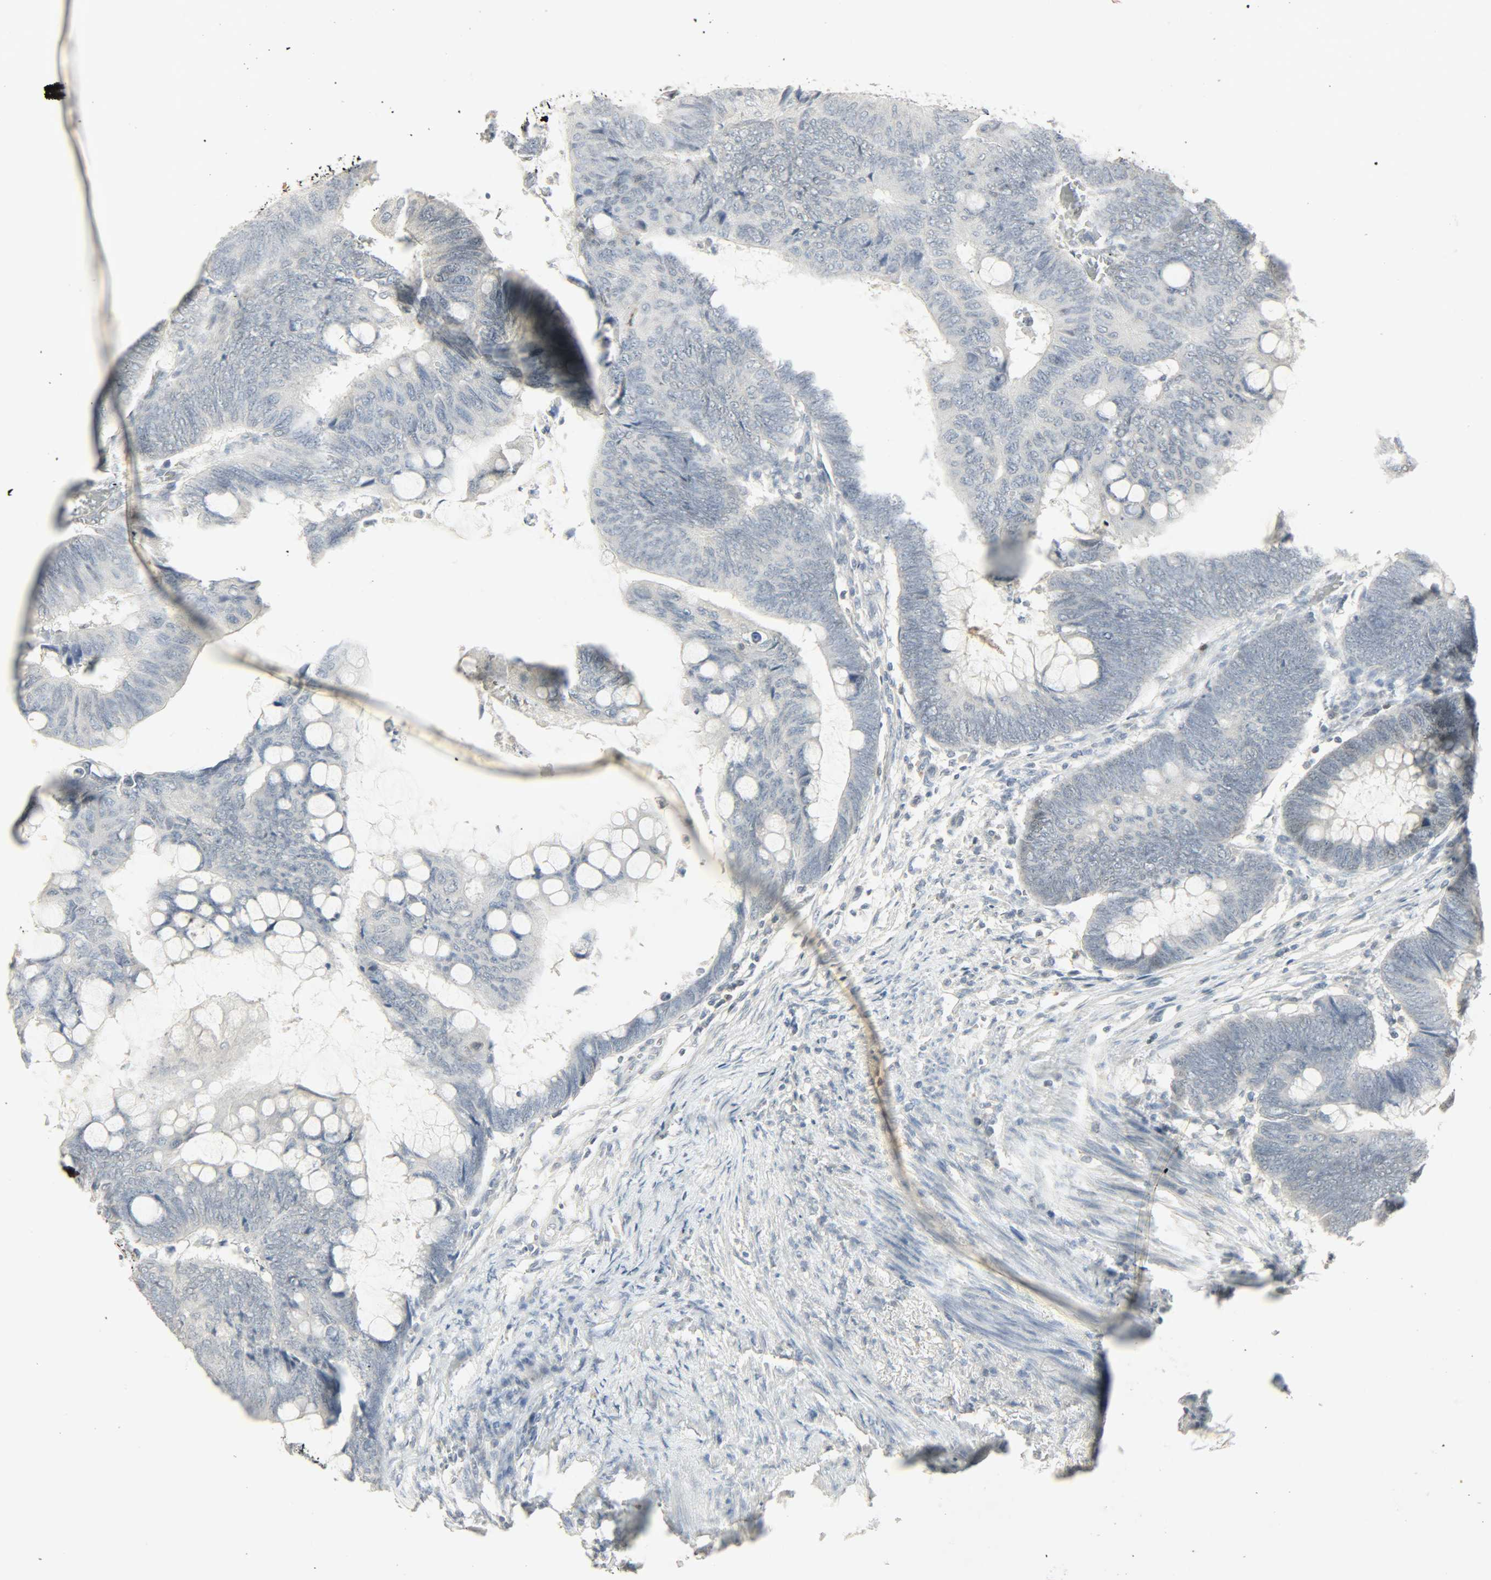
{"staining": {"intensity": "weak", "quantity": "<25%", "location": "cytoplasmic/membranous,nuclear"}, "tissue": "colorectal cancer", "cell_type": "Tumor cells", "image_type": "cancer", "snomed": [{"axis": "morphology", "description": "Normal tissue, NOS"}, {"axis": "morphology", "description": "Adenocarcinoma, NOS"}, {"axis": "topography", "description": "Rectum"}, {"axis": "topography", "description": "Peripheral nerve tissue"}], "caption": "Tumor cells show no significant protein staining in adenocarcinoma (colorectal).", "gene": "CAMK4", "patient": {"sex": "male", "age": 92}}